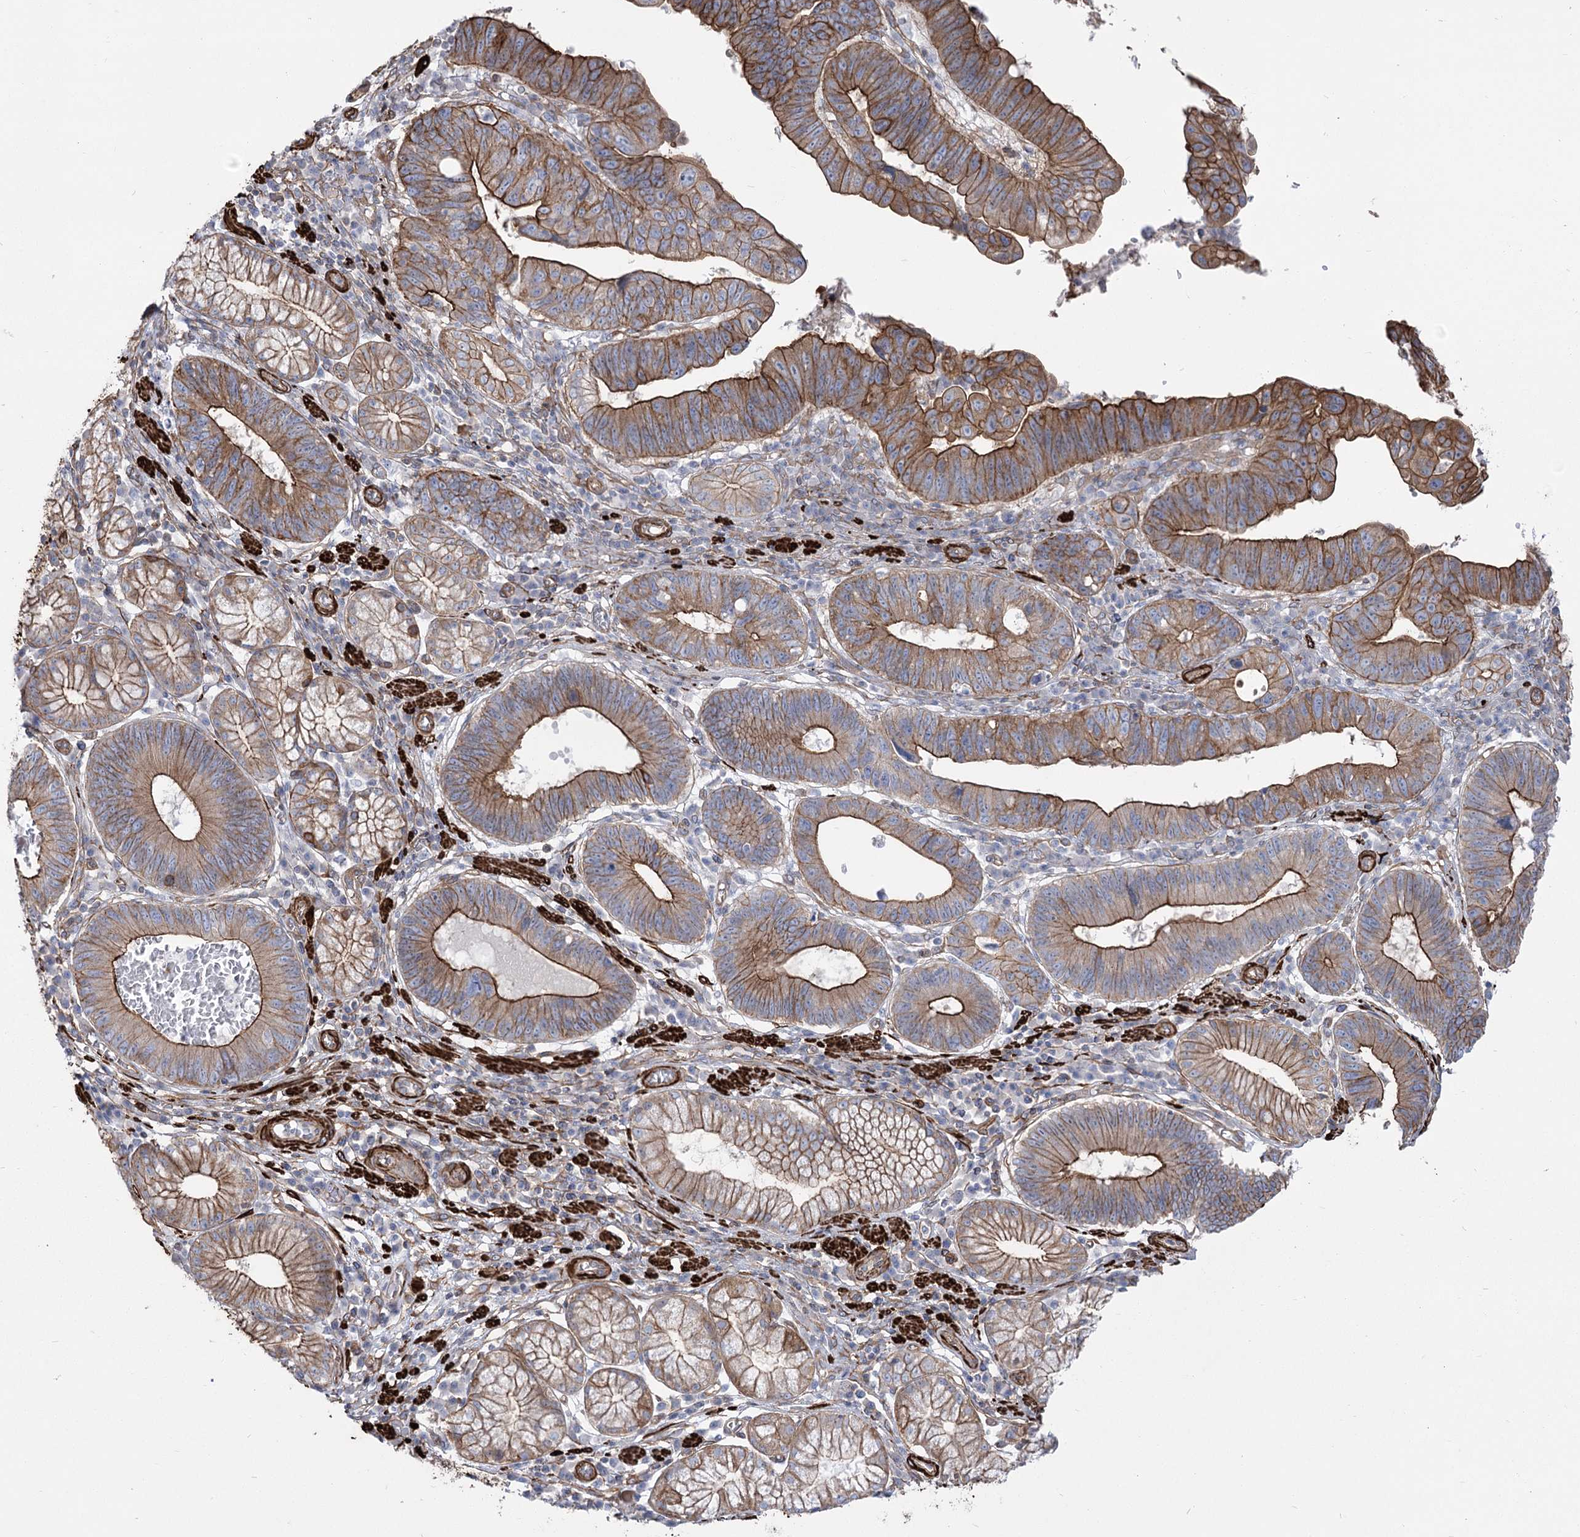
{"staining": {"intensity": "moderate", "quantity": ">75%", "location": "cytoplasmic/membranous"}, "tissue": "stomach cancer", "cell_type": "Tumor cells", "image_type": "cancer", "snomed": [{"axis": "morphology", "description": "Adenocarcinoma, NOS"}, {"axis": "topography", "description": "Stomach"}], "caption": "A histopathology image of stomach adenocarcinoma stained for a protein demonstrates moderate cytoplasmic/membranous brown staining in tumor cells.", "gene": "PLEKHA5", "patient": {"sex": "male", "age": 59}}